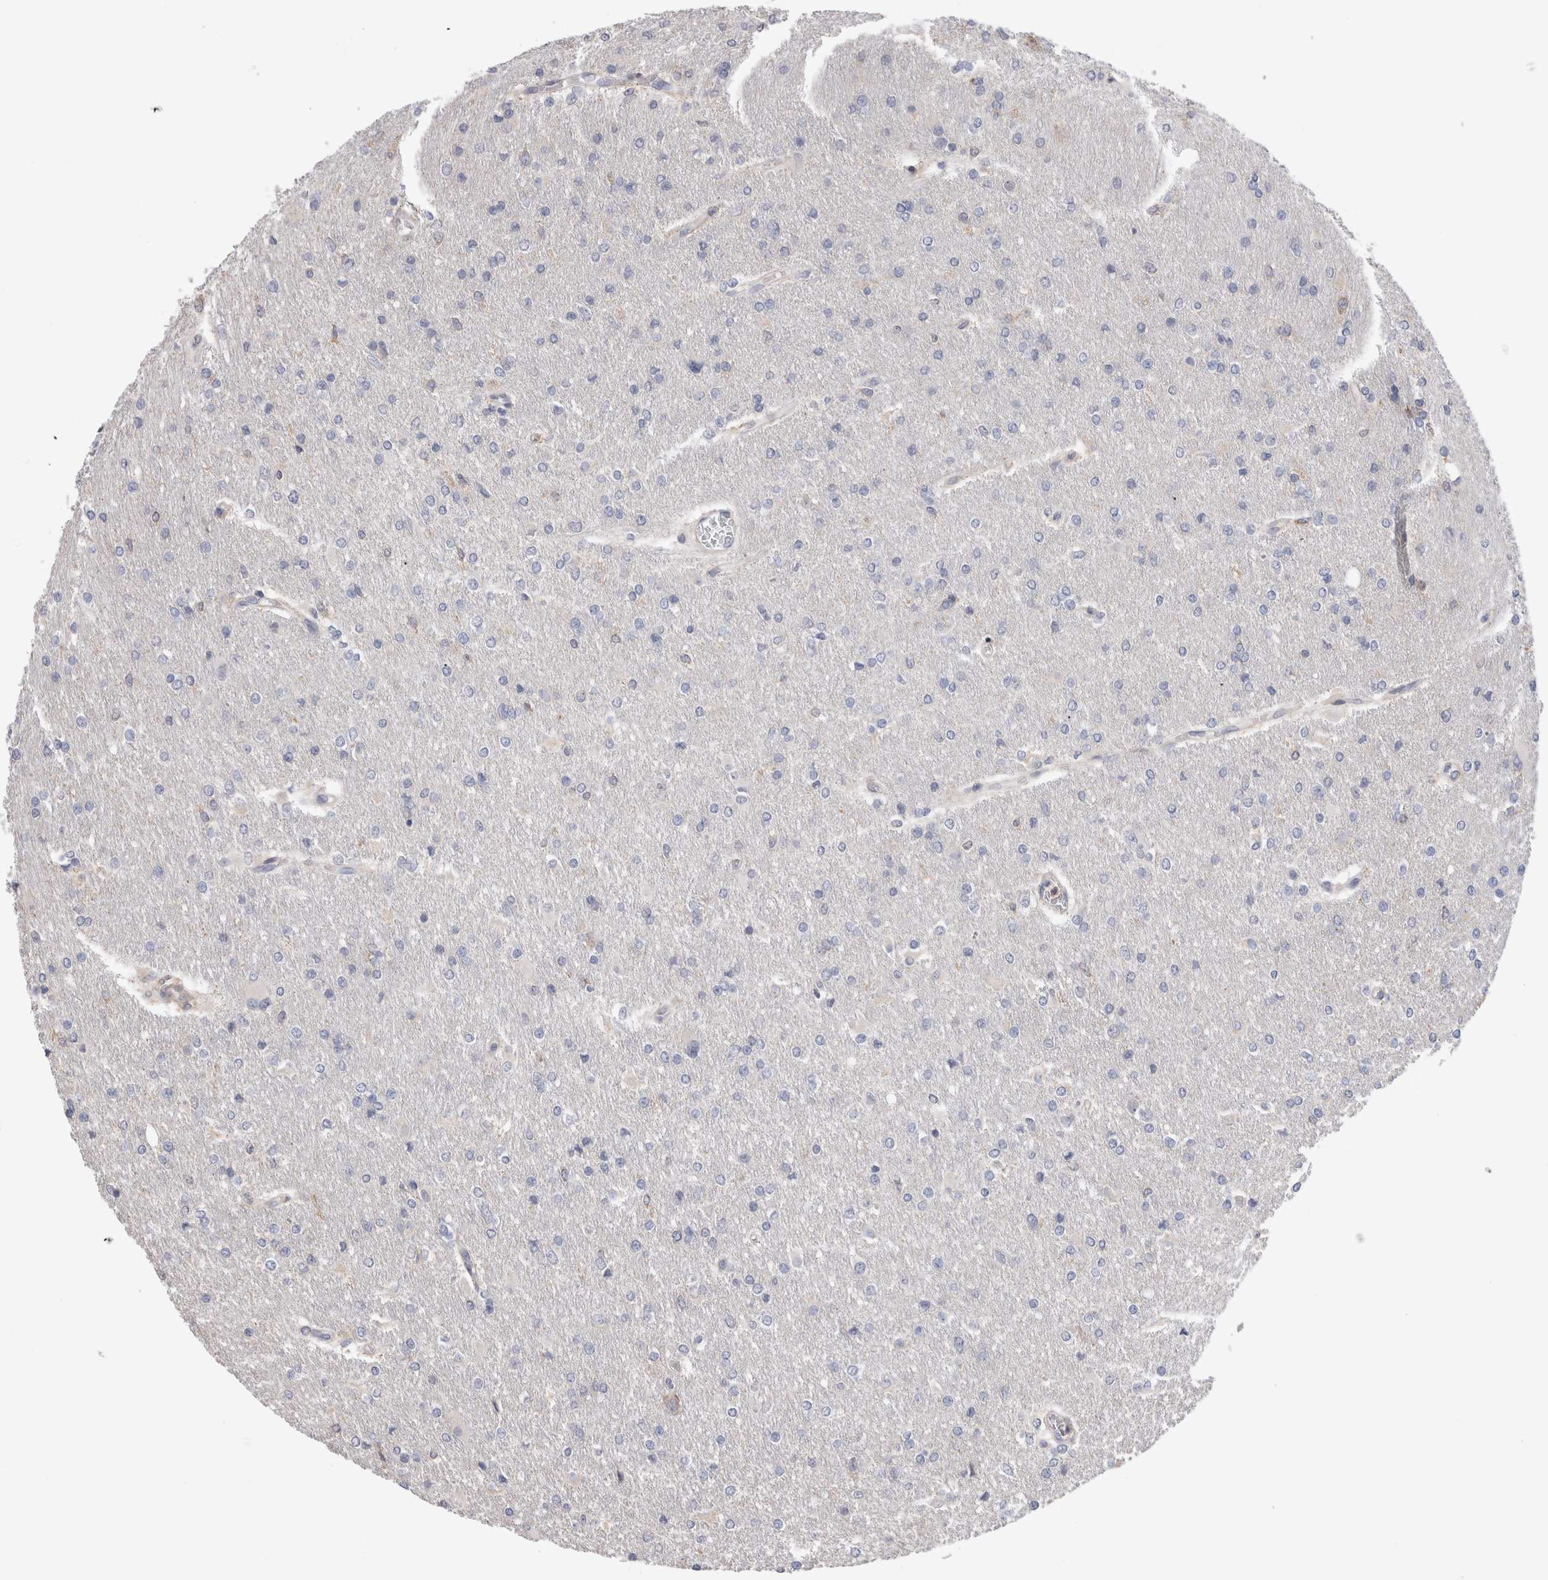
{"staining": {"intensity": "negative", "quantity": "none", "location": "none"}, "tissue": "glioma", "cell_type": "Tumor cells", "image_type": "cancer", "snomed": [{"axis": "morphology", "description": "Glioma, malignant, High grade"}, {"axis": "topography", "description": "Cerebral cortex"}], "caption": "This is an immunohistochemistry histopathology image of human malignant glioma (high-grade). There is no positivity in tumor cells.", "gene": "SMAP2", "patient": {"sex": "female", "age": 36}}